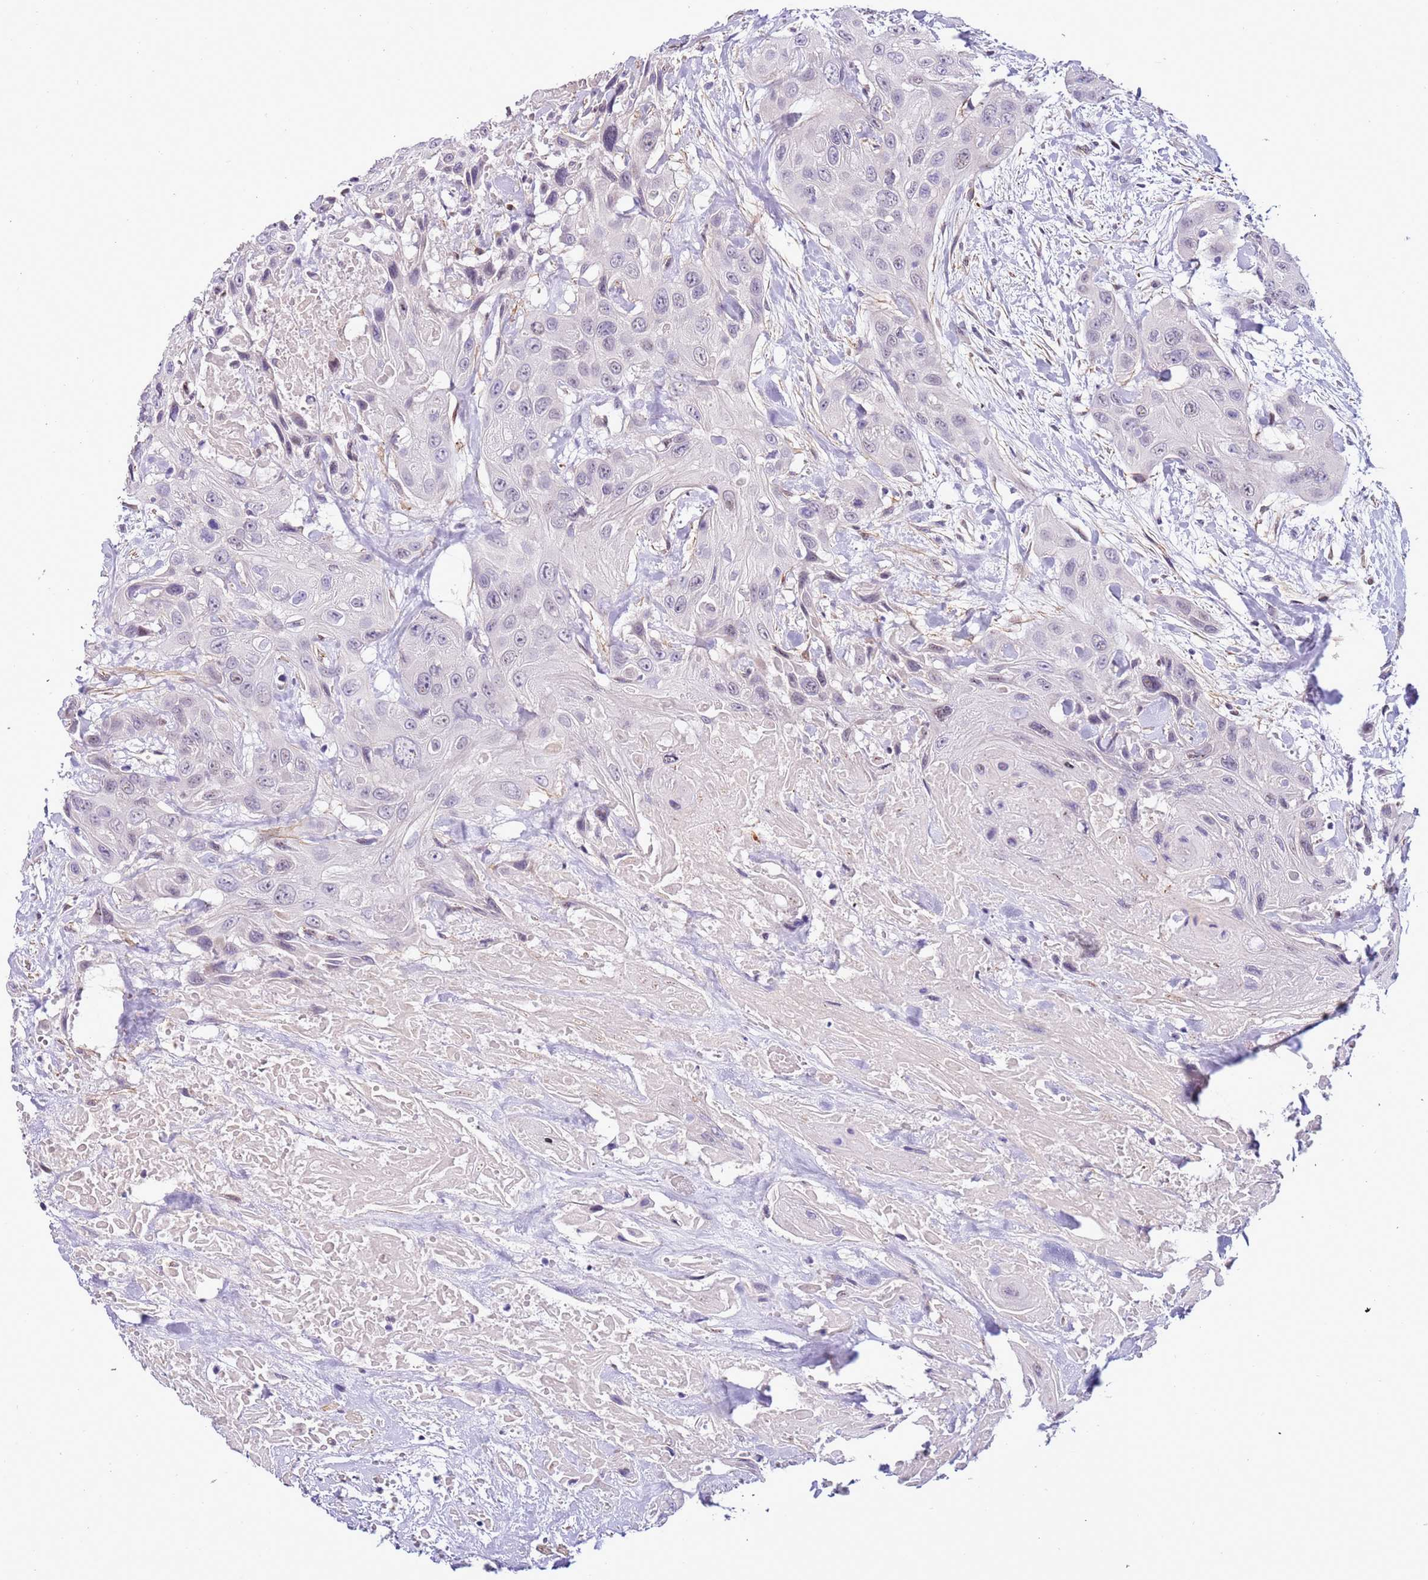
{"staining": {"intensity": "negative", "quantity": "none", "location": "none"}, "tissue": "head and neck cancer", "cell_type": "Tumor cells", "image_type": "cancer", "snomed": [{"axis": "morphology", "description": "Squamous cell carcinoma, NOS"}, {"axis": "topography", "description": "Head-Neck"}], "caption": "An IHC photomicrograph of head and neck cancer (squamous cell carcinoma) is shown. There is no staining in tumor cells of head and neck cancer (squamous cell carcinoma).", "gene": "PLEKHH1", "patient": {"sex": "male", "age": 81}}